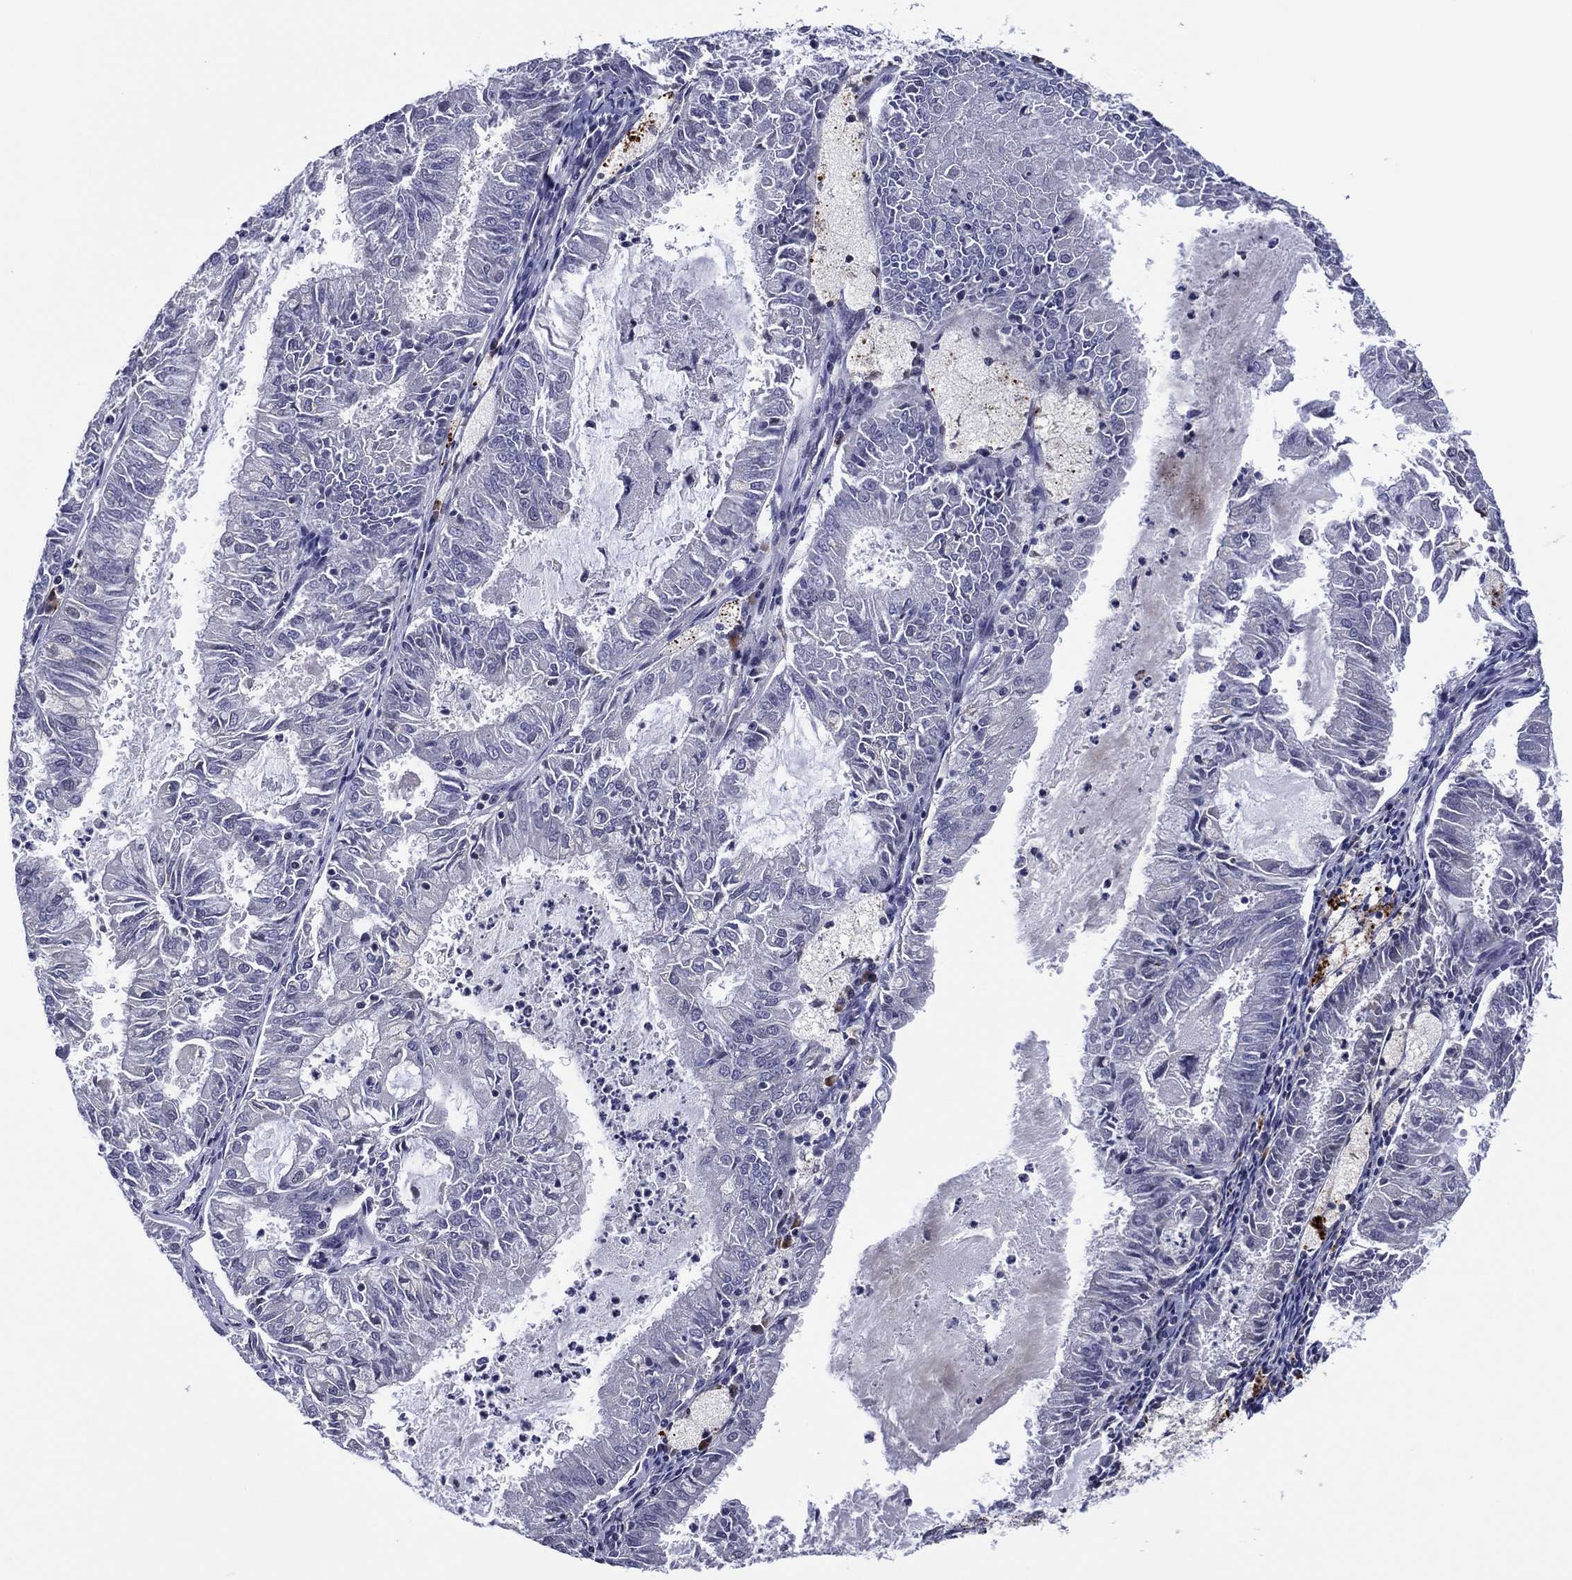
{"staining": {"intensity": "negative", "quantity": "none", "location": "none"}, "tissue": "endometrial cancer", "cell_type": "Tumor cells", "image_type": "cancer", "snomed": [{"axis": "morphology", "description": "Adenocarcinoma, NOS"}, {"axis": "topography", "description": "Endometrium"}], "caption": "High power microscopy image of an immunohistochemistry (IHC) micrograph of endometrial adenocarcinoma, revealing no significant staining in tumor cells.", "gene": "TRIM31", "patient": {"sex": "female", "age": 57}}